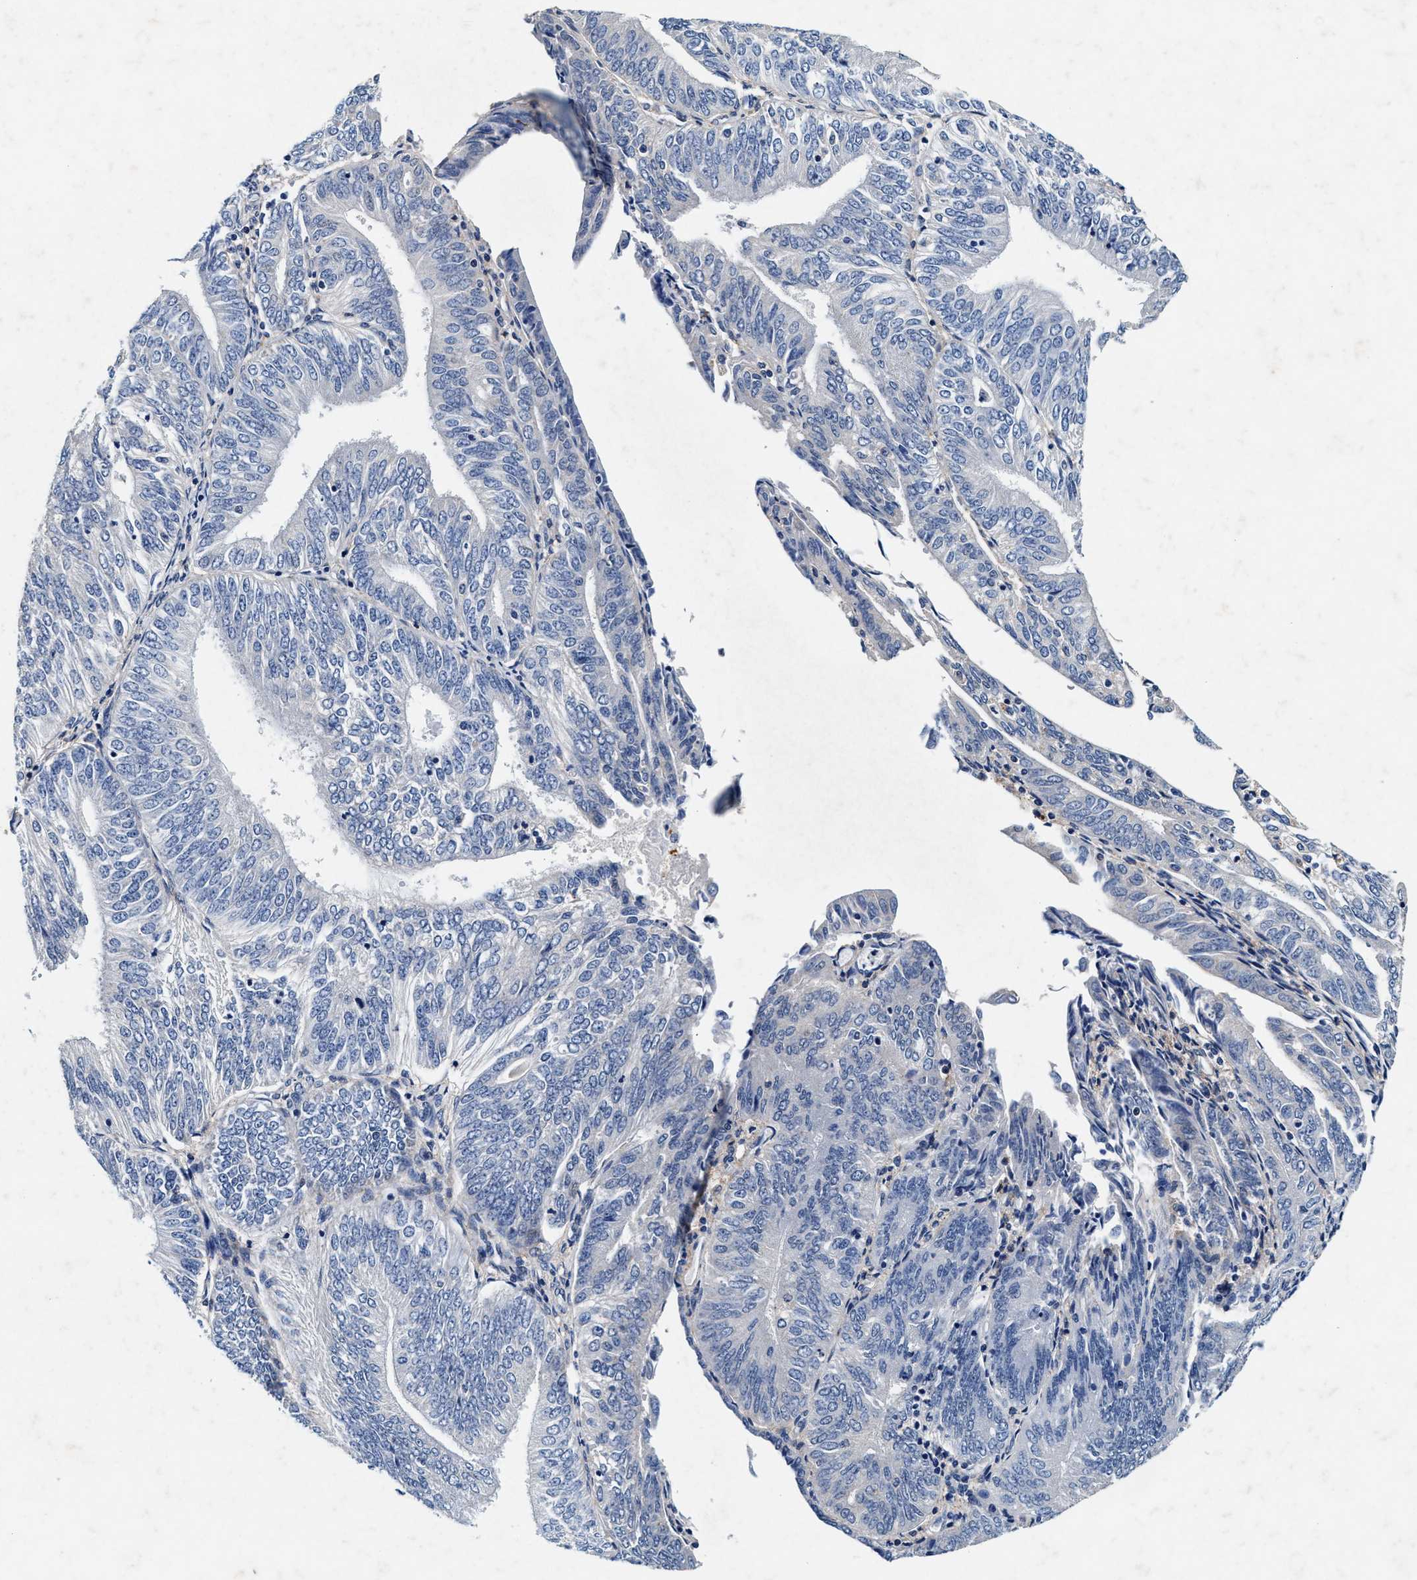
{"staining": {"intensity": "negative", "quantity": "none", "location": "none"}, "tissue": "endometrial cancer", "cell_type": "Tumor cells", "image_type": "cancer", "snomed": [{"axis": "morphology", "description": "Adenocarcinoma, NOS"}, {"axis": "topography", "description": "Endometrium"}], "caption": "The immunohistochemistry (IHC) photomicrograph has no significant expression in tumor cells of adenocarcinoma (endometrial) tissue.", "gene": "SLC8A1", "patient": {"sex": "female", "age": 58}}